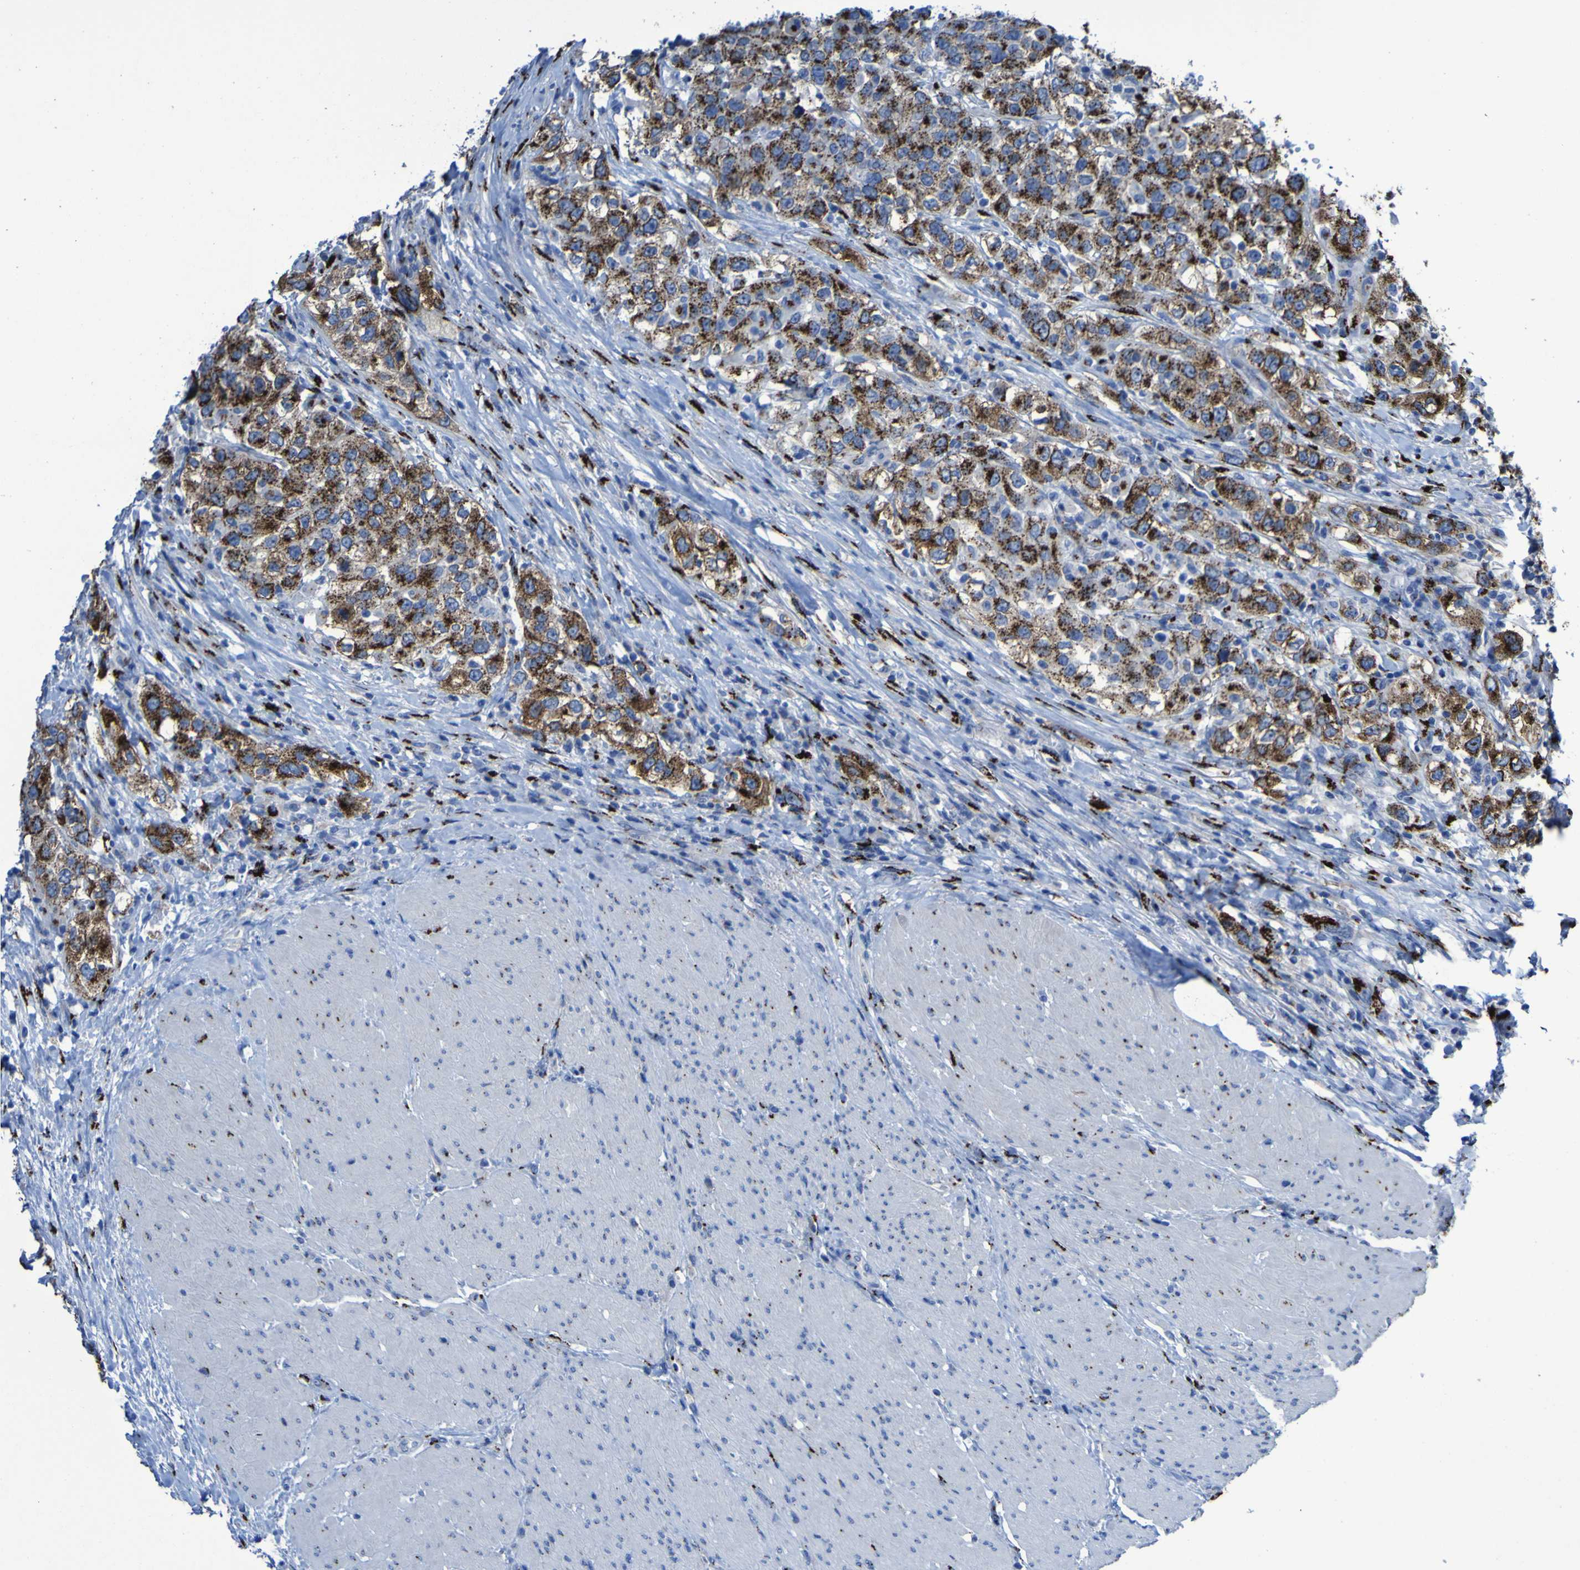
{"staining": {"intensity": "strong", "quantity": ">75%", "location": "cytoplasmic/membranous"}, "tissue": "urothelial cancer", "cell_type": "Tumor cells", "image_type": "cancer", "snomed": [{"axis": "morphology", "description": "Urothelial carcinoma, High grade"}, {"axis": "topography", "description": "Urinary bladder"}], "caption": "IHC histopathology image of neoplastic tissue: human urothelial cancer stained using immunohistochemistry (IHC) displays high levels of strong protein expression localized specifically in the cytoplasmic/membranous of tumor cells, appearing as a cytoplasmic/membranous brown color.", "gene": "GOLM1", "patient": {"sex": "female", "age": 80}}